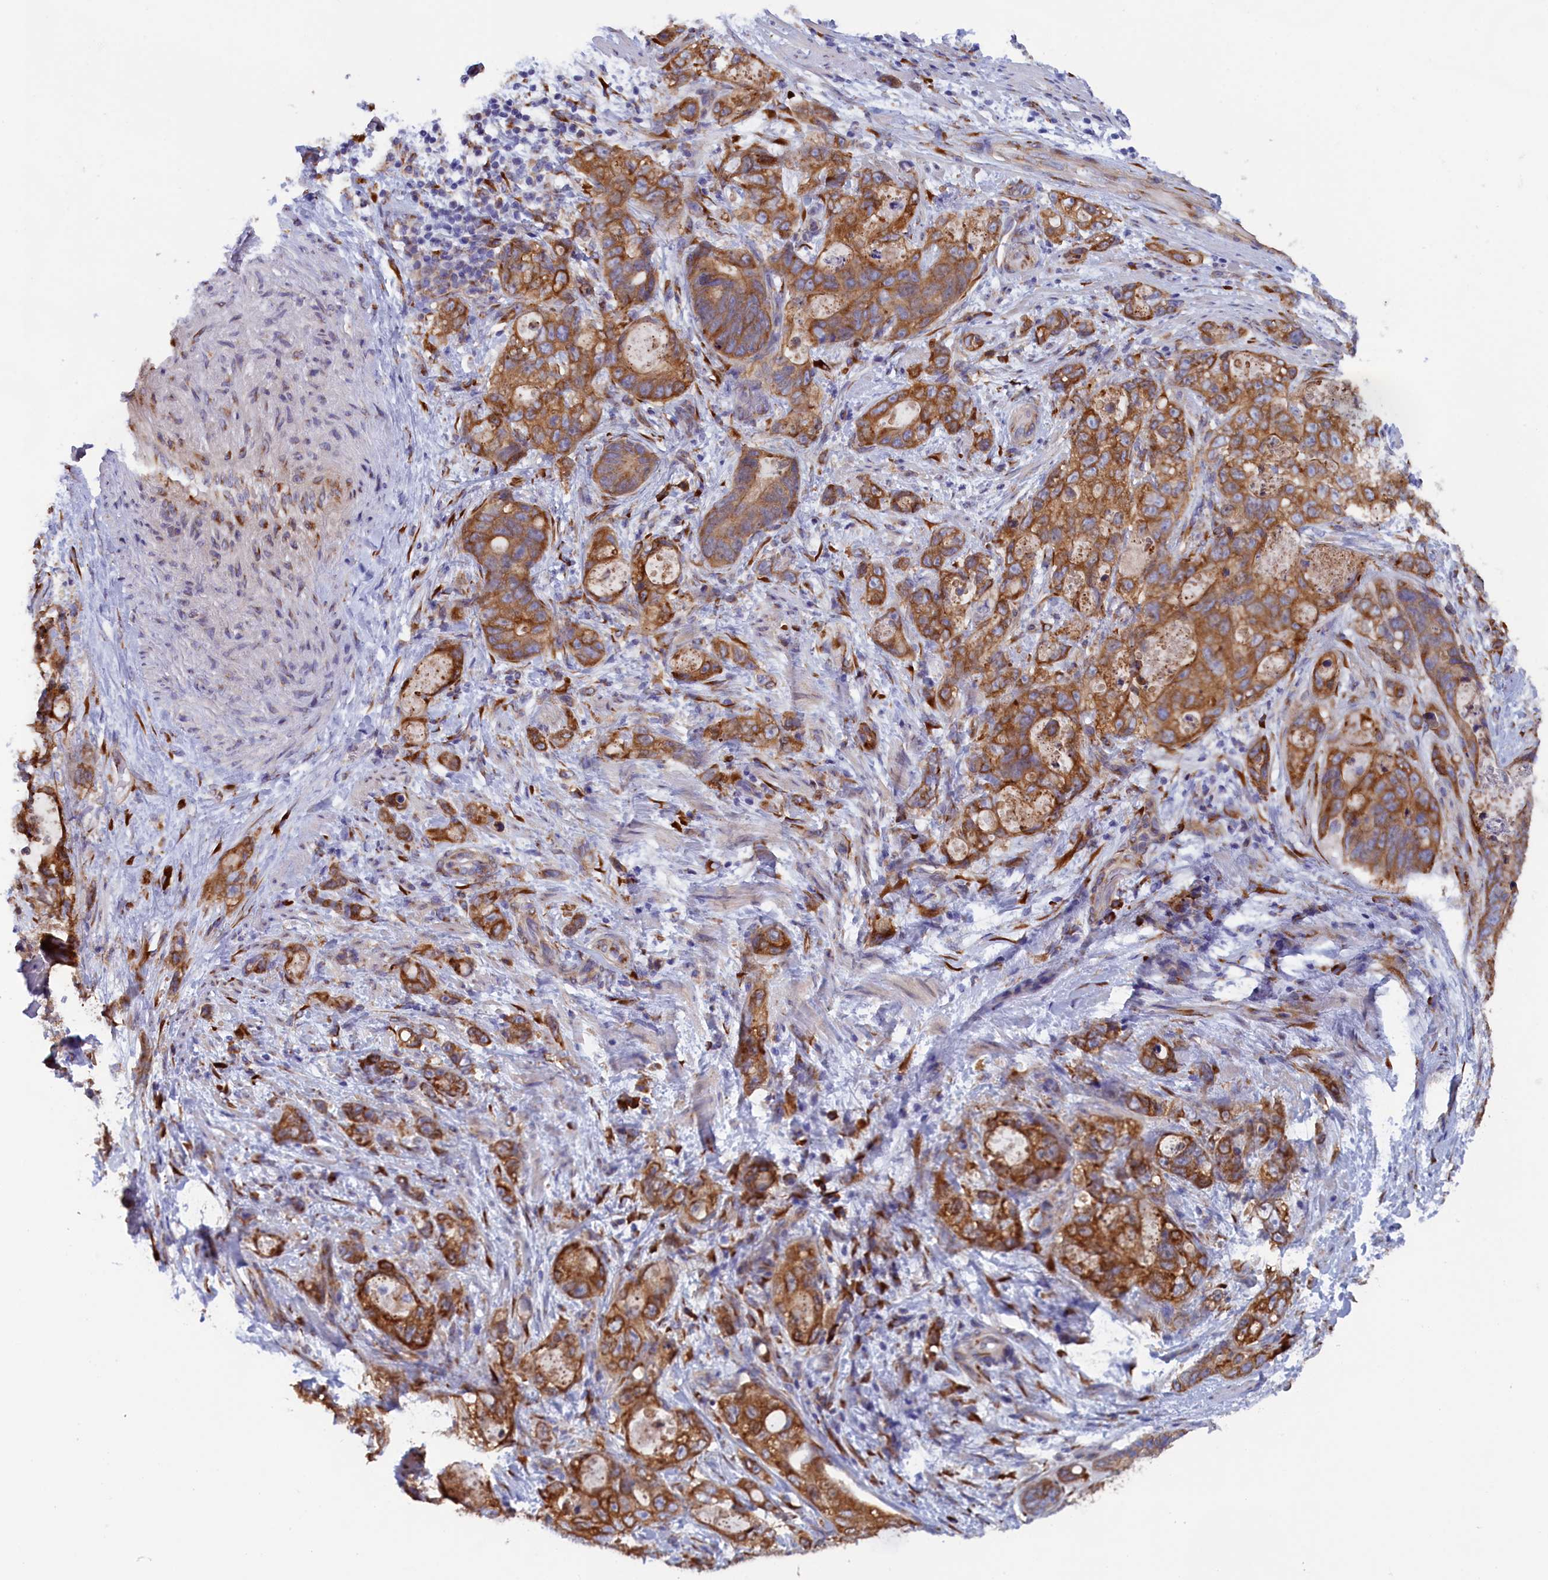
{"staining": {"intensity": "moderate", "quantity": ">75%", "location": "cytoplasmic/membranous"}, "tissue": "stomach cancer", "cell_type": "Tumor cells", "image_type": "cancer", "snomed": [{"axis": "morphology", "description": "Normal tissue, NOS"}, {"axis": "morphology", "description": "Adenocarcinoma, NOS"}, {"axis": "topography", "description": "Stomach"}], "caption": "Brown immunohistochemical staining in adenocarcinoma (stomach) displays moderate cytoplasmic/membranous expression in about >75% of tumor cells. The protein is shown in brown color, while the nuclei are stained blue.", "gene": "CCDC68", "patient": {"sex": "female", "age": 89}}